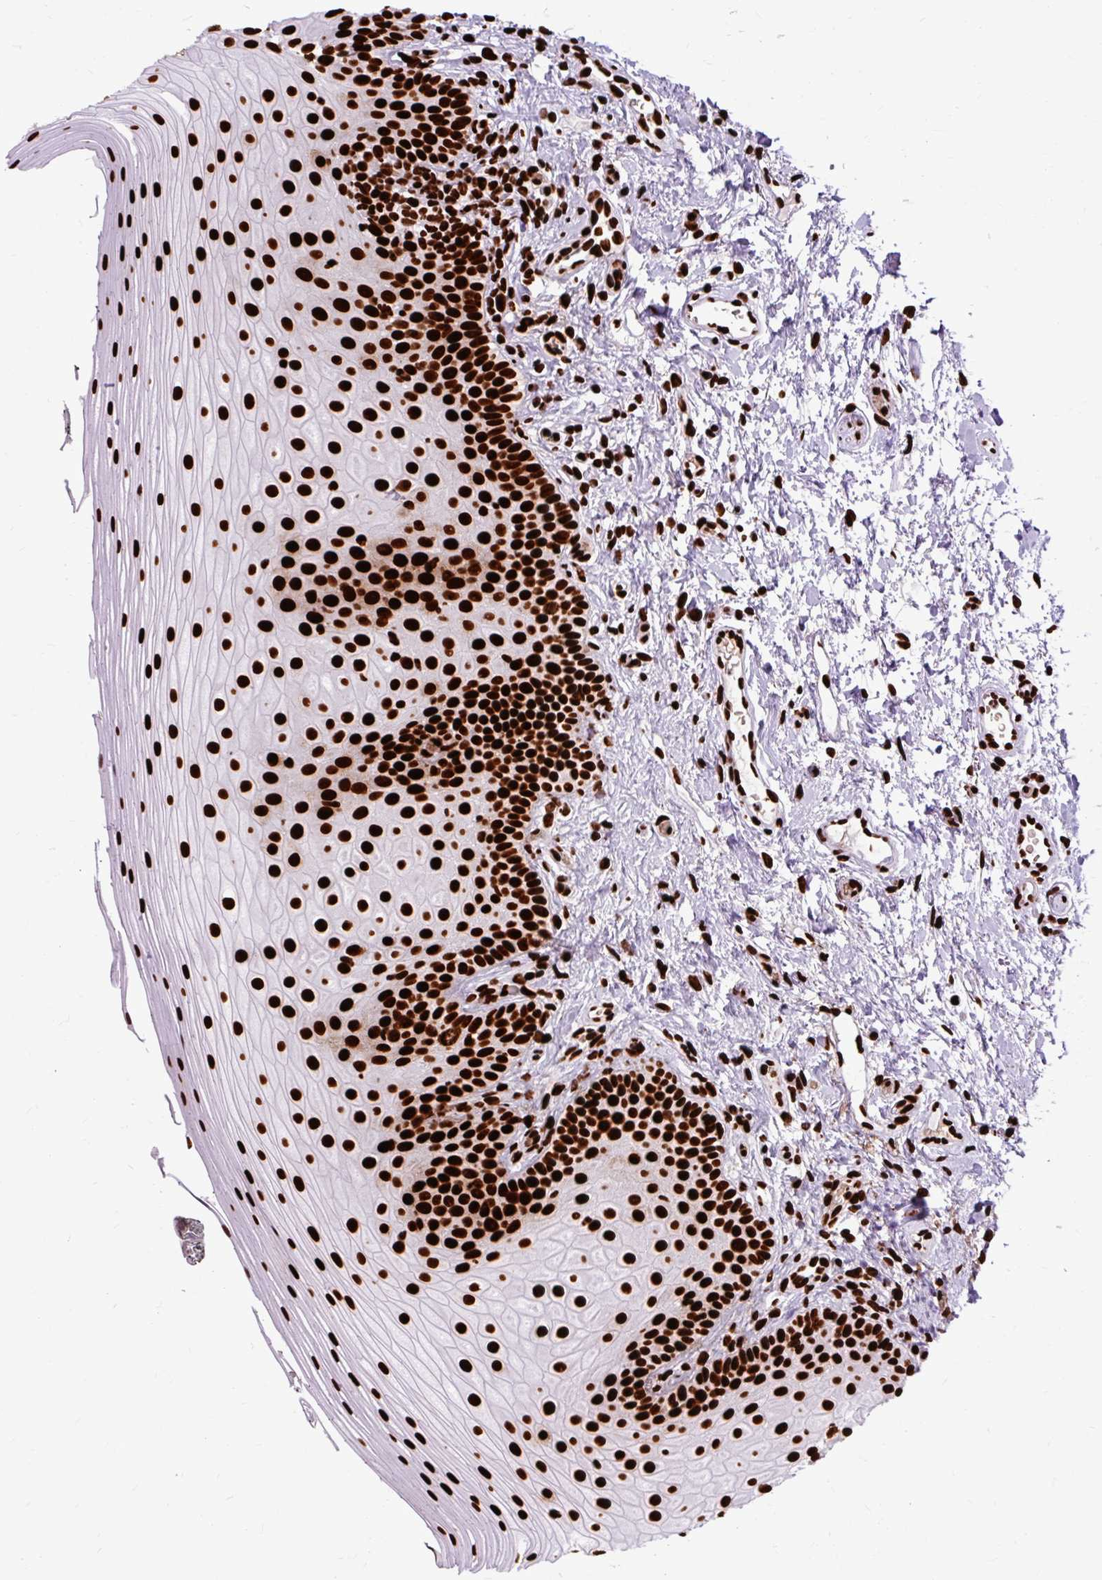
{"staining": {"intensity": "strong", "quantity": ">75%", "location": "nuclear"}, "tissue": "oral mucosa", "cell_type": "Squamous epithelial cells", "image_type": "normal", "snomed": [{"axis": "morphology", "description": "Normal tissue, NOS"}, {"axis": "topography", "description": "Oral tissue"}], "caption": "Strong nuclear positivity is identified in about >75% of squamous epithelial cells in normal oral mucosa. The staining is performed using DAB brown chromogen to label protein expression. The nuclei are counter-stained blue using hematoxylin.", "gene": "FUS", "patient": {"sex": "male", "age": 75}}